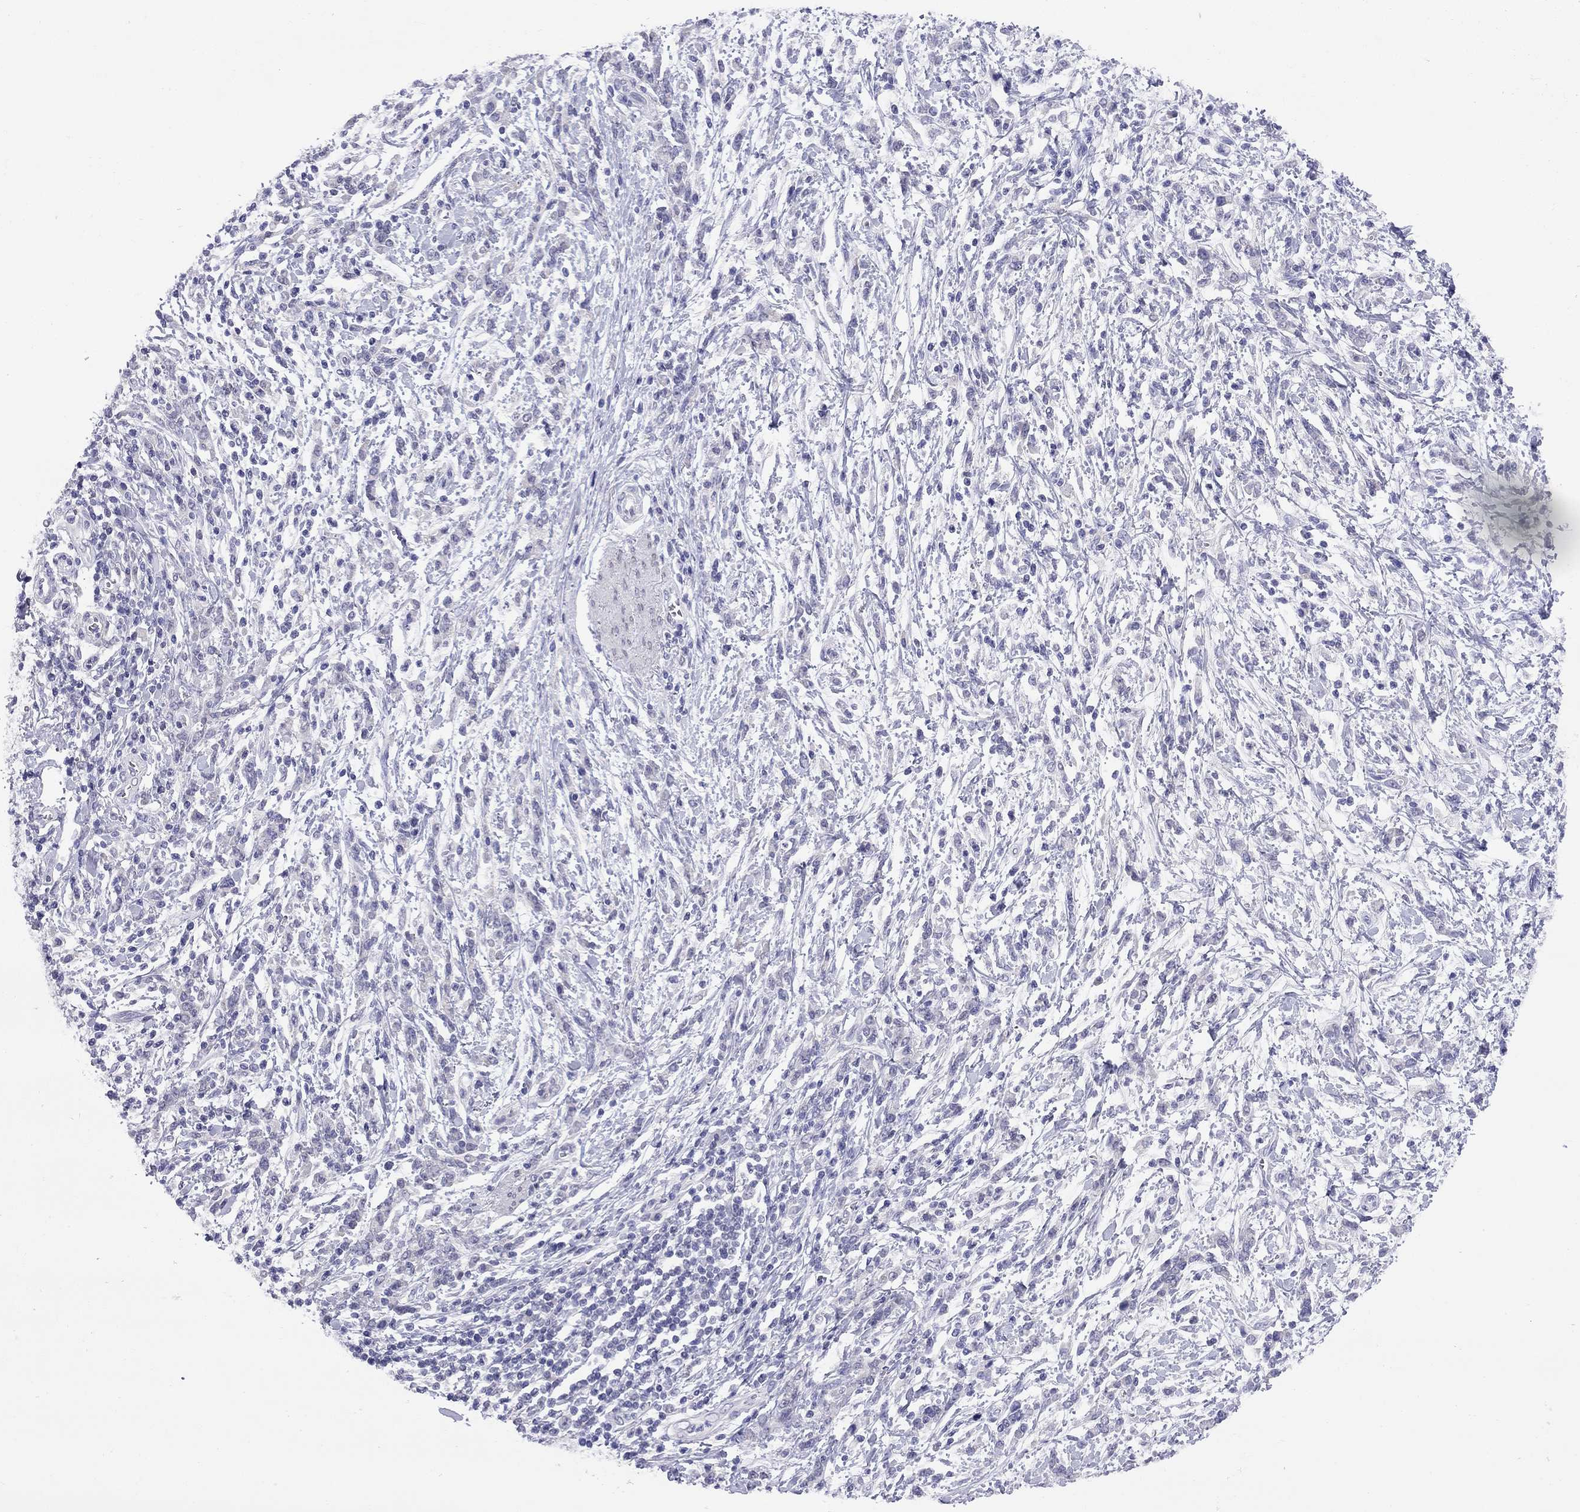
{"staining": {"intensity": "negative", "quantity": "none", "location": "none"}, "tissue": "stomach cancer", "cell_type": "Tumor cells", "image_type": "cancer", "snomed": [{"axis": "morphology", "description": "Adenocarcinoma, NOS"}, {"axis": "topography", "description": "Stomach"}], "caption": "Immunohistochemistry (IHC) histopathology image of human adenocarcinoma (stomach) stained for a protein (brown), which demonstrates no positivity in tumor cells.", "gene": "ARMC12", "patient": {"sex": "female", "age": 57}}